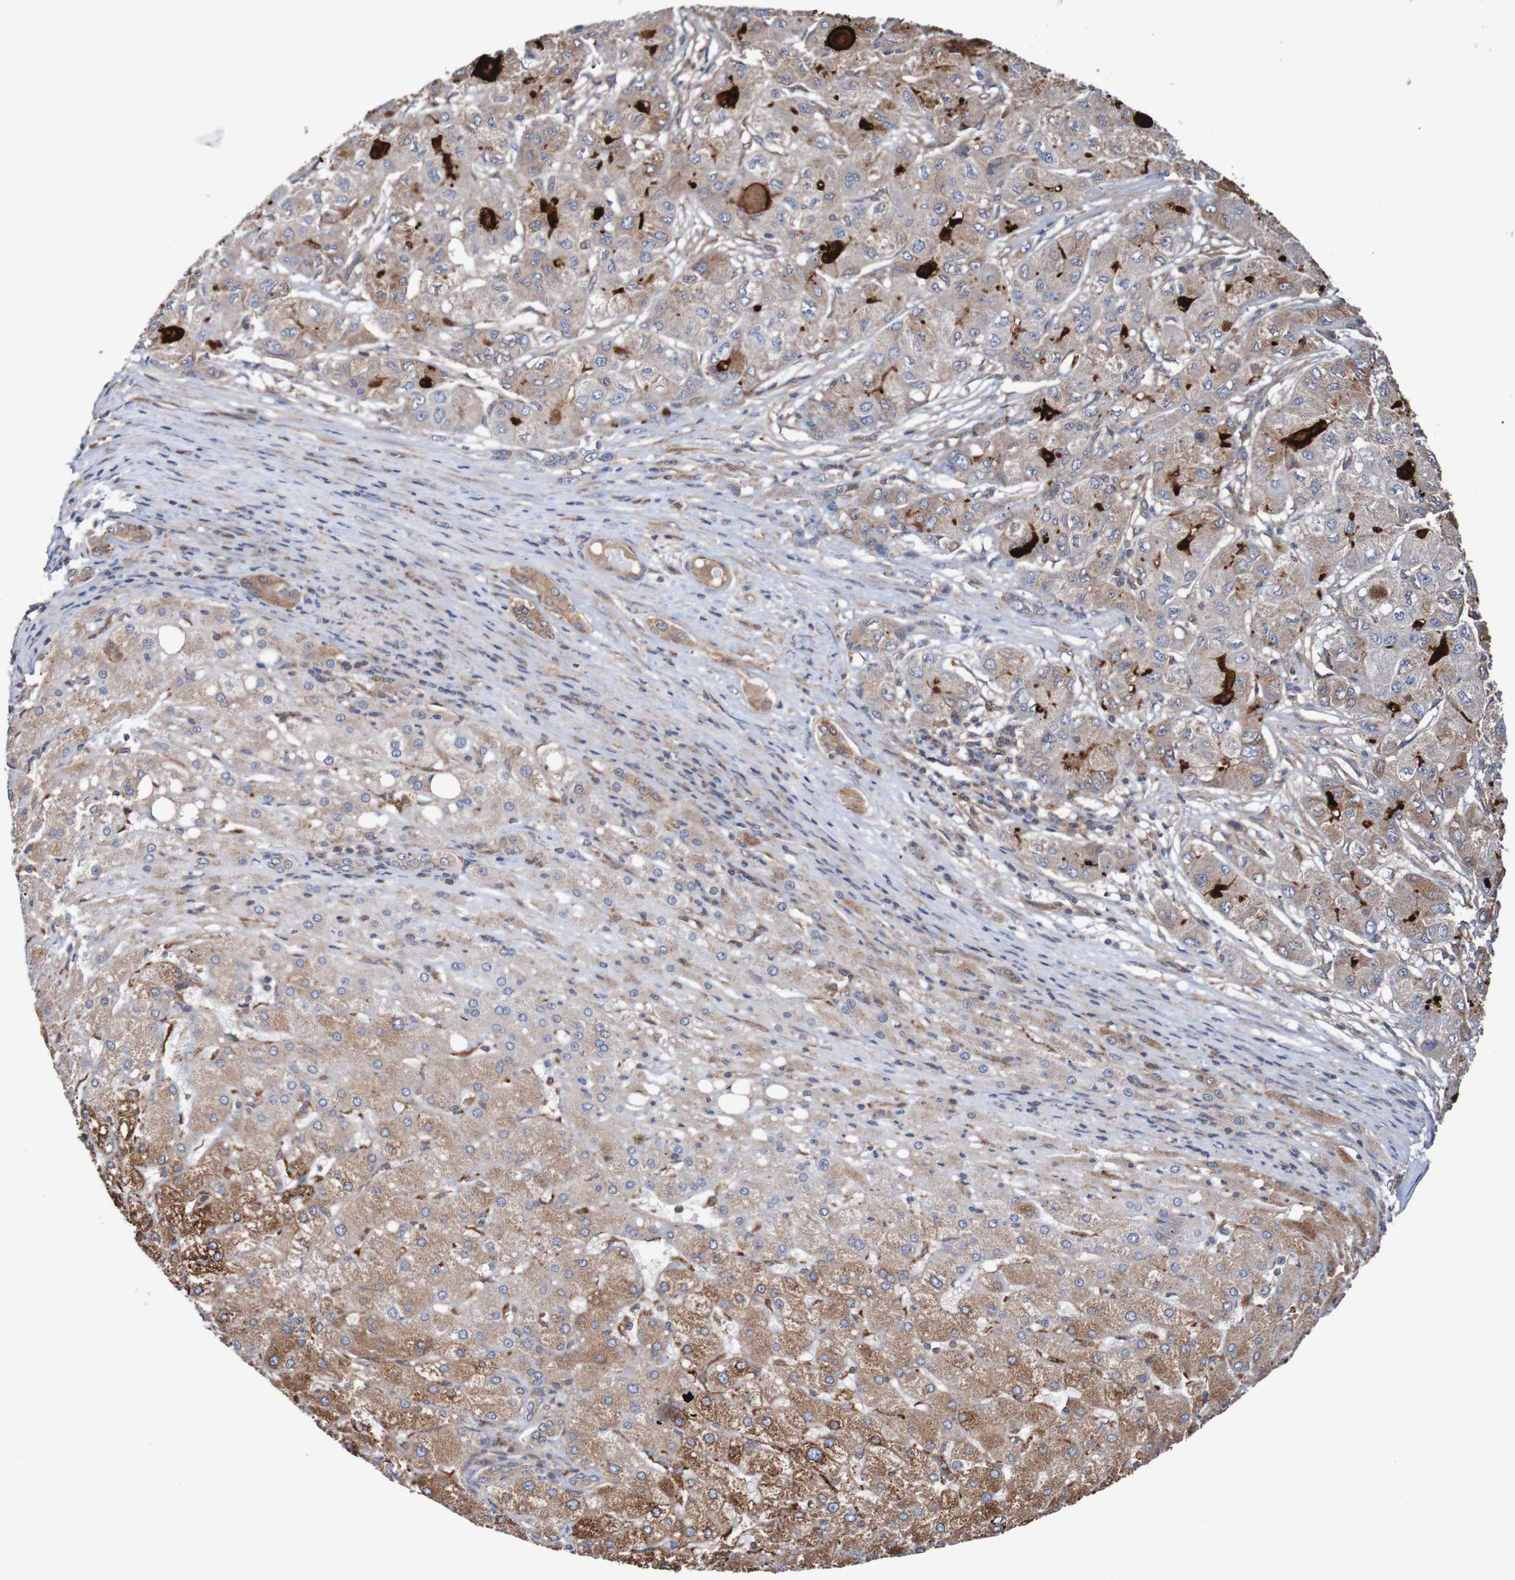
{"staining": {"intensity": "weak", "quantity": ">75%", "location": "cytoplasmic/membranous"}, "tissue": "liver cancer", "cell_type": "Tumor cells", "image_type": "cancer", "snomed": [{"axis": "morphology", "description": "Carcinoma, Hepatocellular, NOS"}, {"axis": "topography", "description": "Liver"}], "caption": "Liver hepatocellular carcinoma stained with a protein marker reveals weak staining in tumor cells.", "gene": "RIGI", "patient": {"sex": "male", "age": 80}}